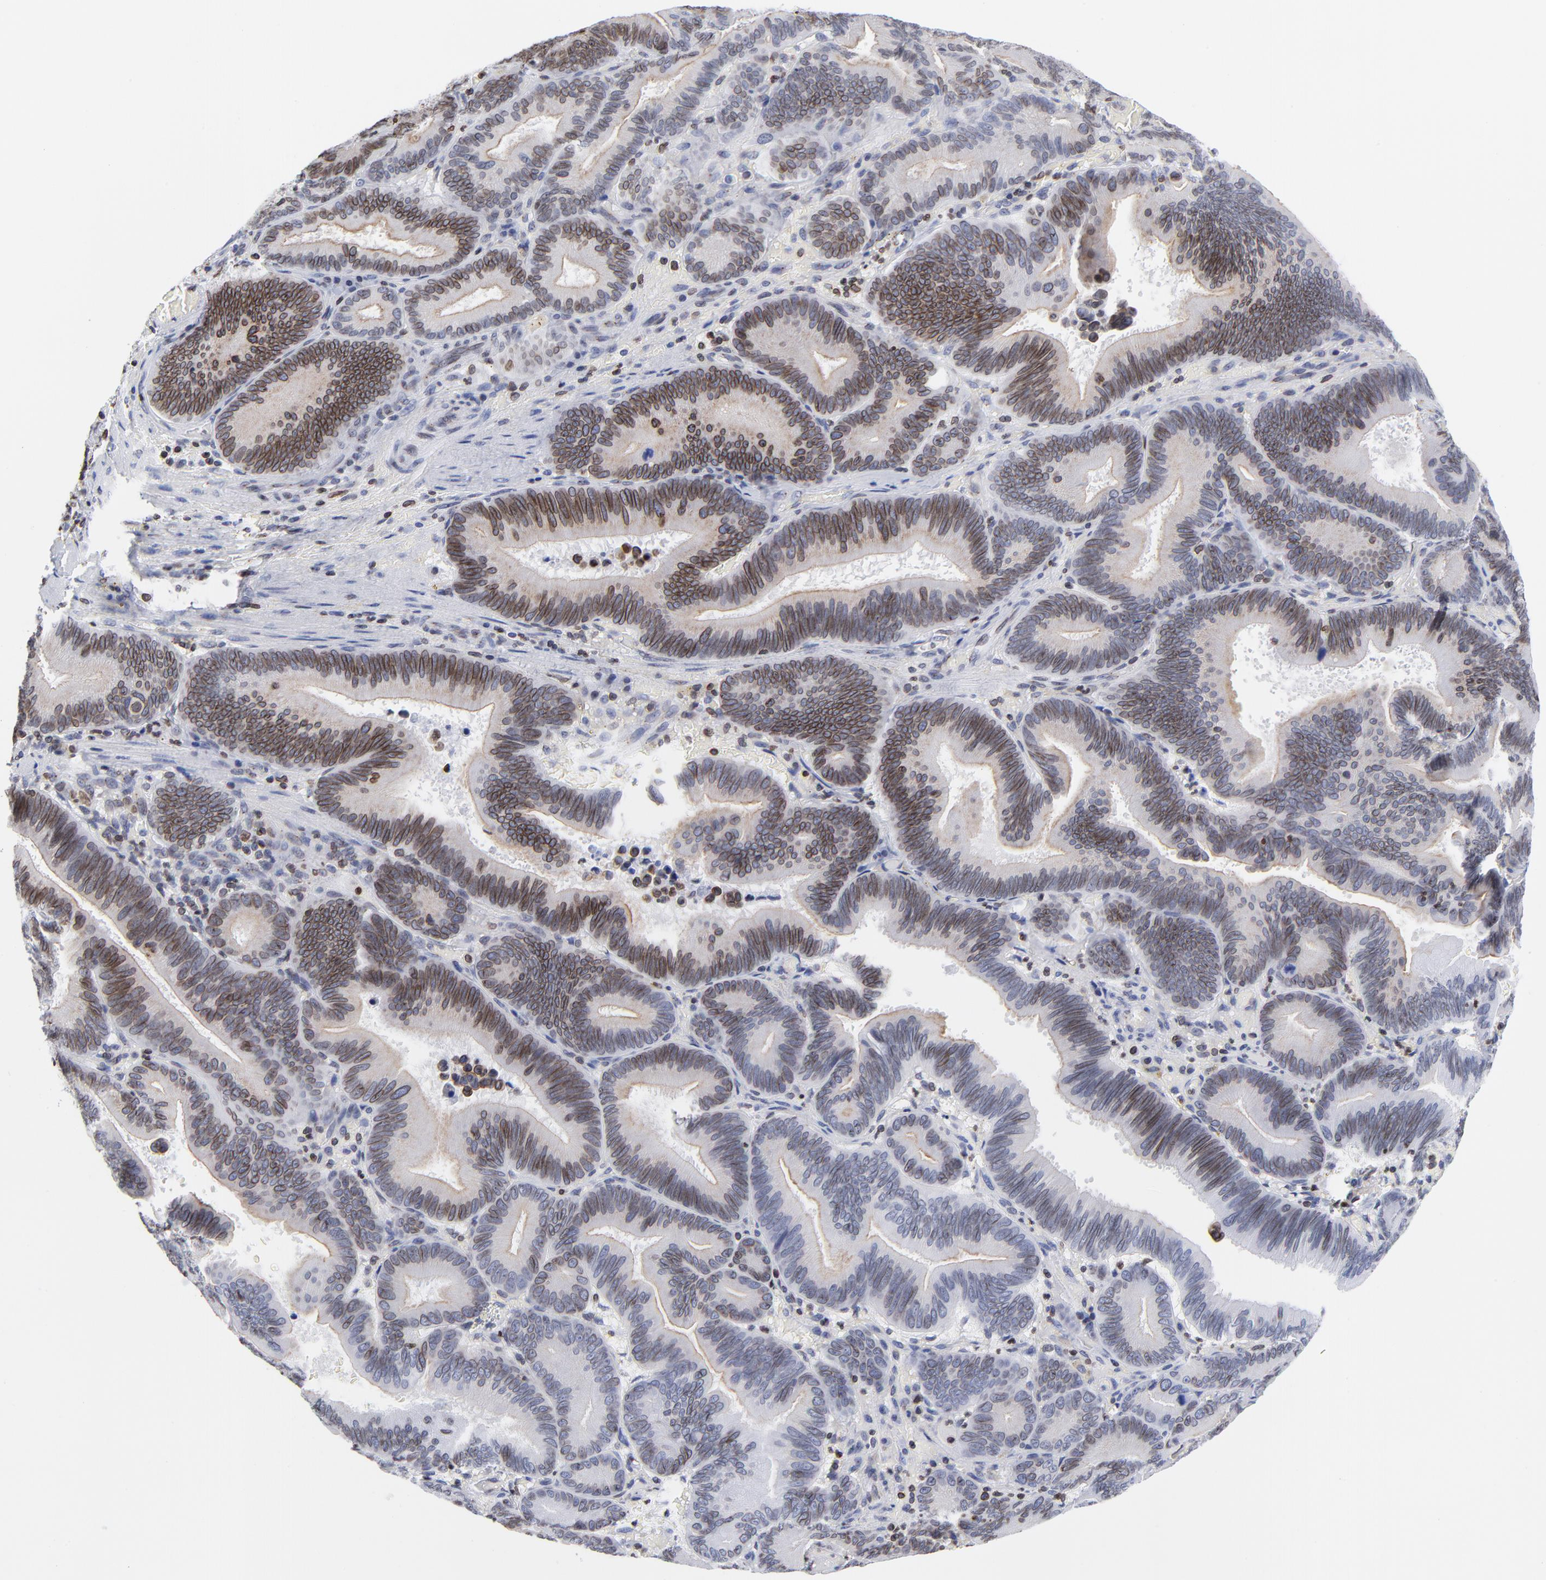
{"staining": {"intensity": "strong", "quantity": ">75%", "location": "cytoplasmic/membranous,nuclear"}, "tissue": "pancreatic cancer", "cell_type": "Tumor cells", "image_type": "cancer", "snomed": [{"axis": "morphology", "description": "Adenocarcinoma, NOS"}, {"axis": "topography", "description": "Pancreas"}], "caption": "Protein staining of adenocarcinoma (pancreatic) tissue reveals strong cytoplasmic/membranous and nuclear positivity in approximately >75% of tumor cells.", "gene": "THAP7", "patient": {"sex": "male", "age": 82}}